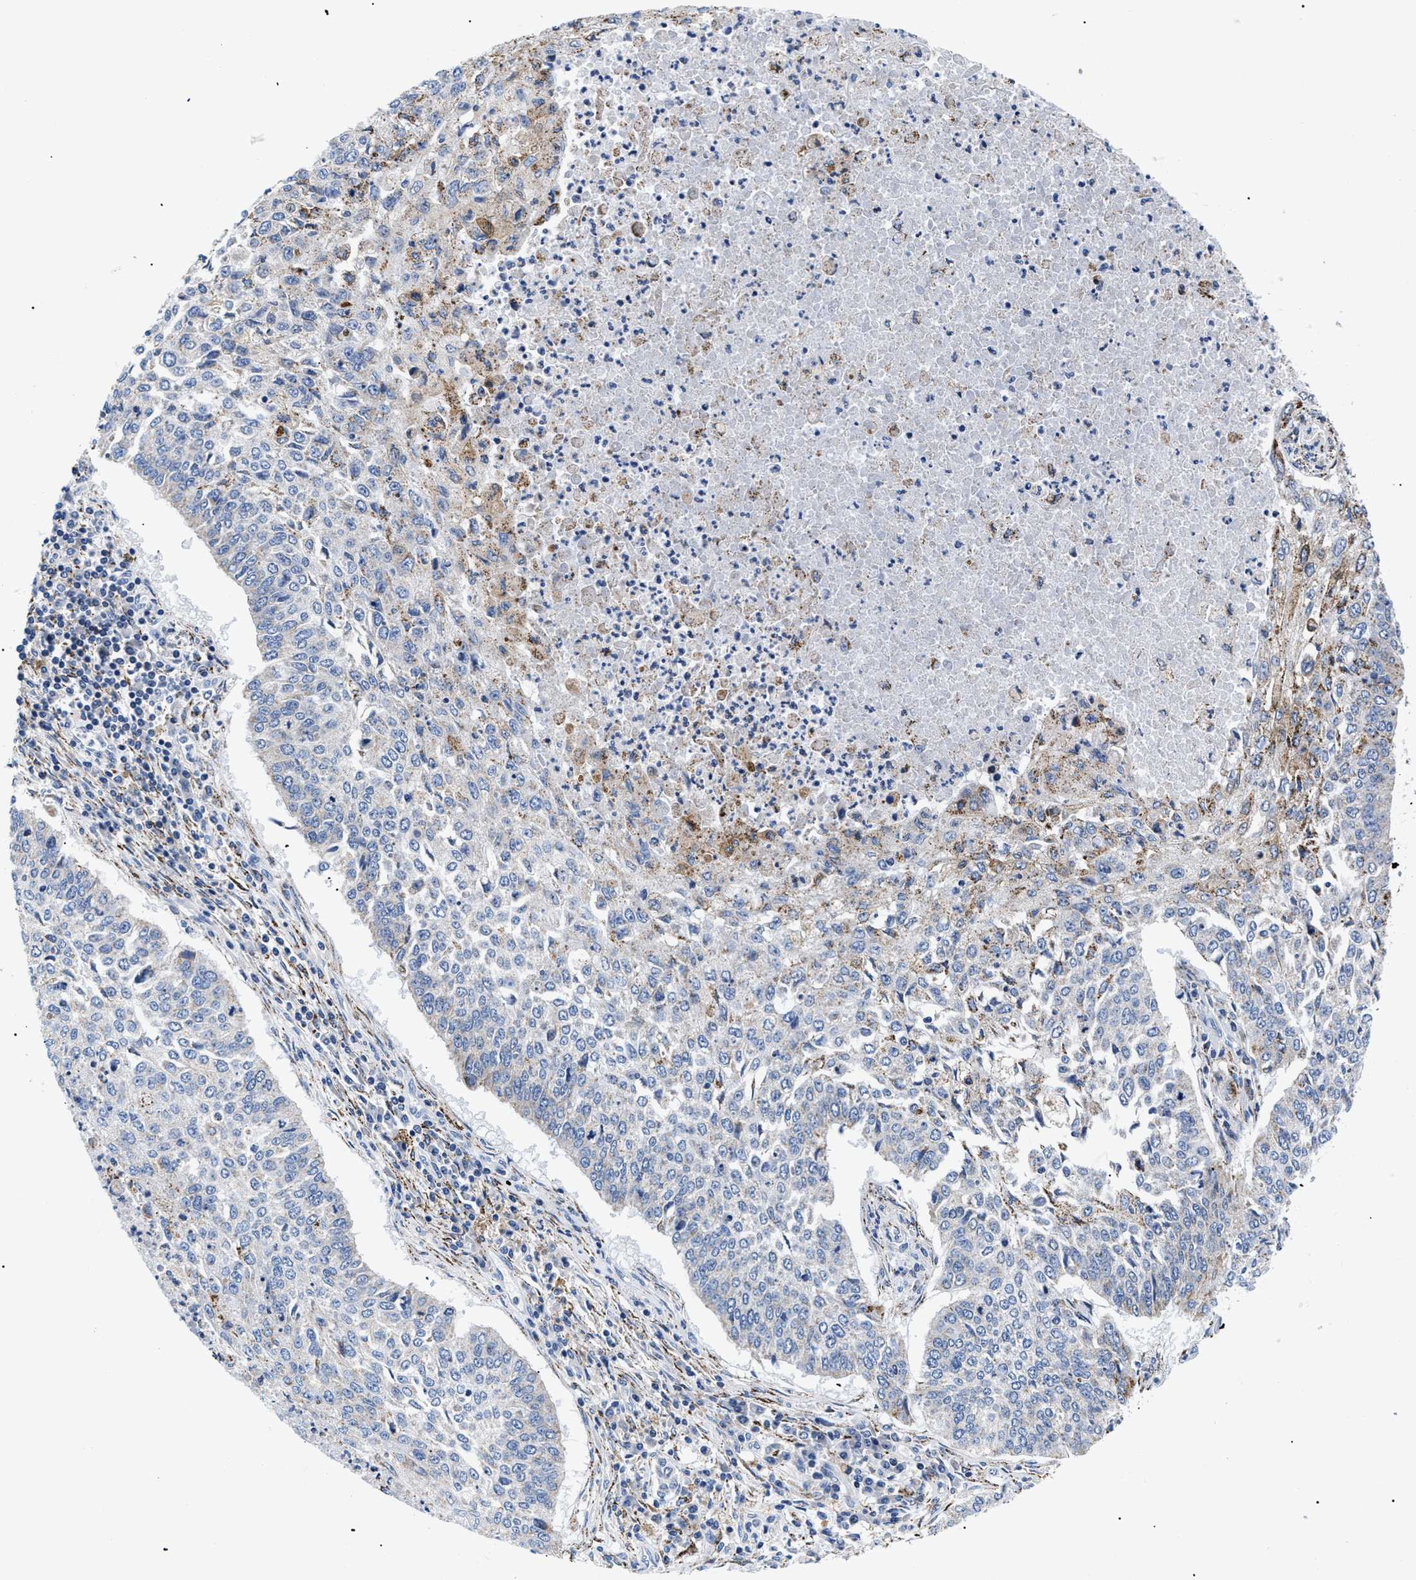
{"staining": {"intensity": "negative", "quantity": "none", "location": "none"}, "tissue": "lung cancer", "cell_type": "Tumor cells", "image_type": "cancer", "snomed": [{"axis": "morphology", "description": "Normal tissue, NOS"}, {"axis": "morphology", "description": "Squamous cell carcinoma, NOS"}, {"axis": "topography", "description": "Cartilage tissue"}, {"axis": "topography", "description": "Bronchus"}, {"axis": "topography", "description": "Lung"}], "caption": "Immunohistochemical staining of human lung squamous cell carcinoma shows no significant staining in tumor cells.", "gene": "GPR149", "patient": {"sex": "female", "age": 49}}